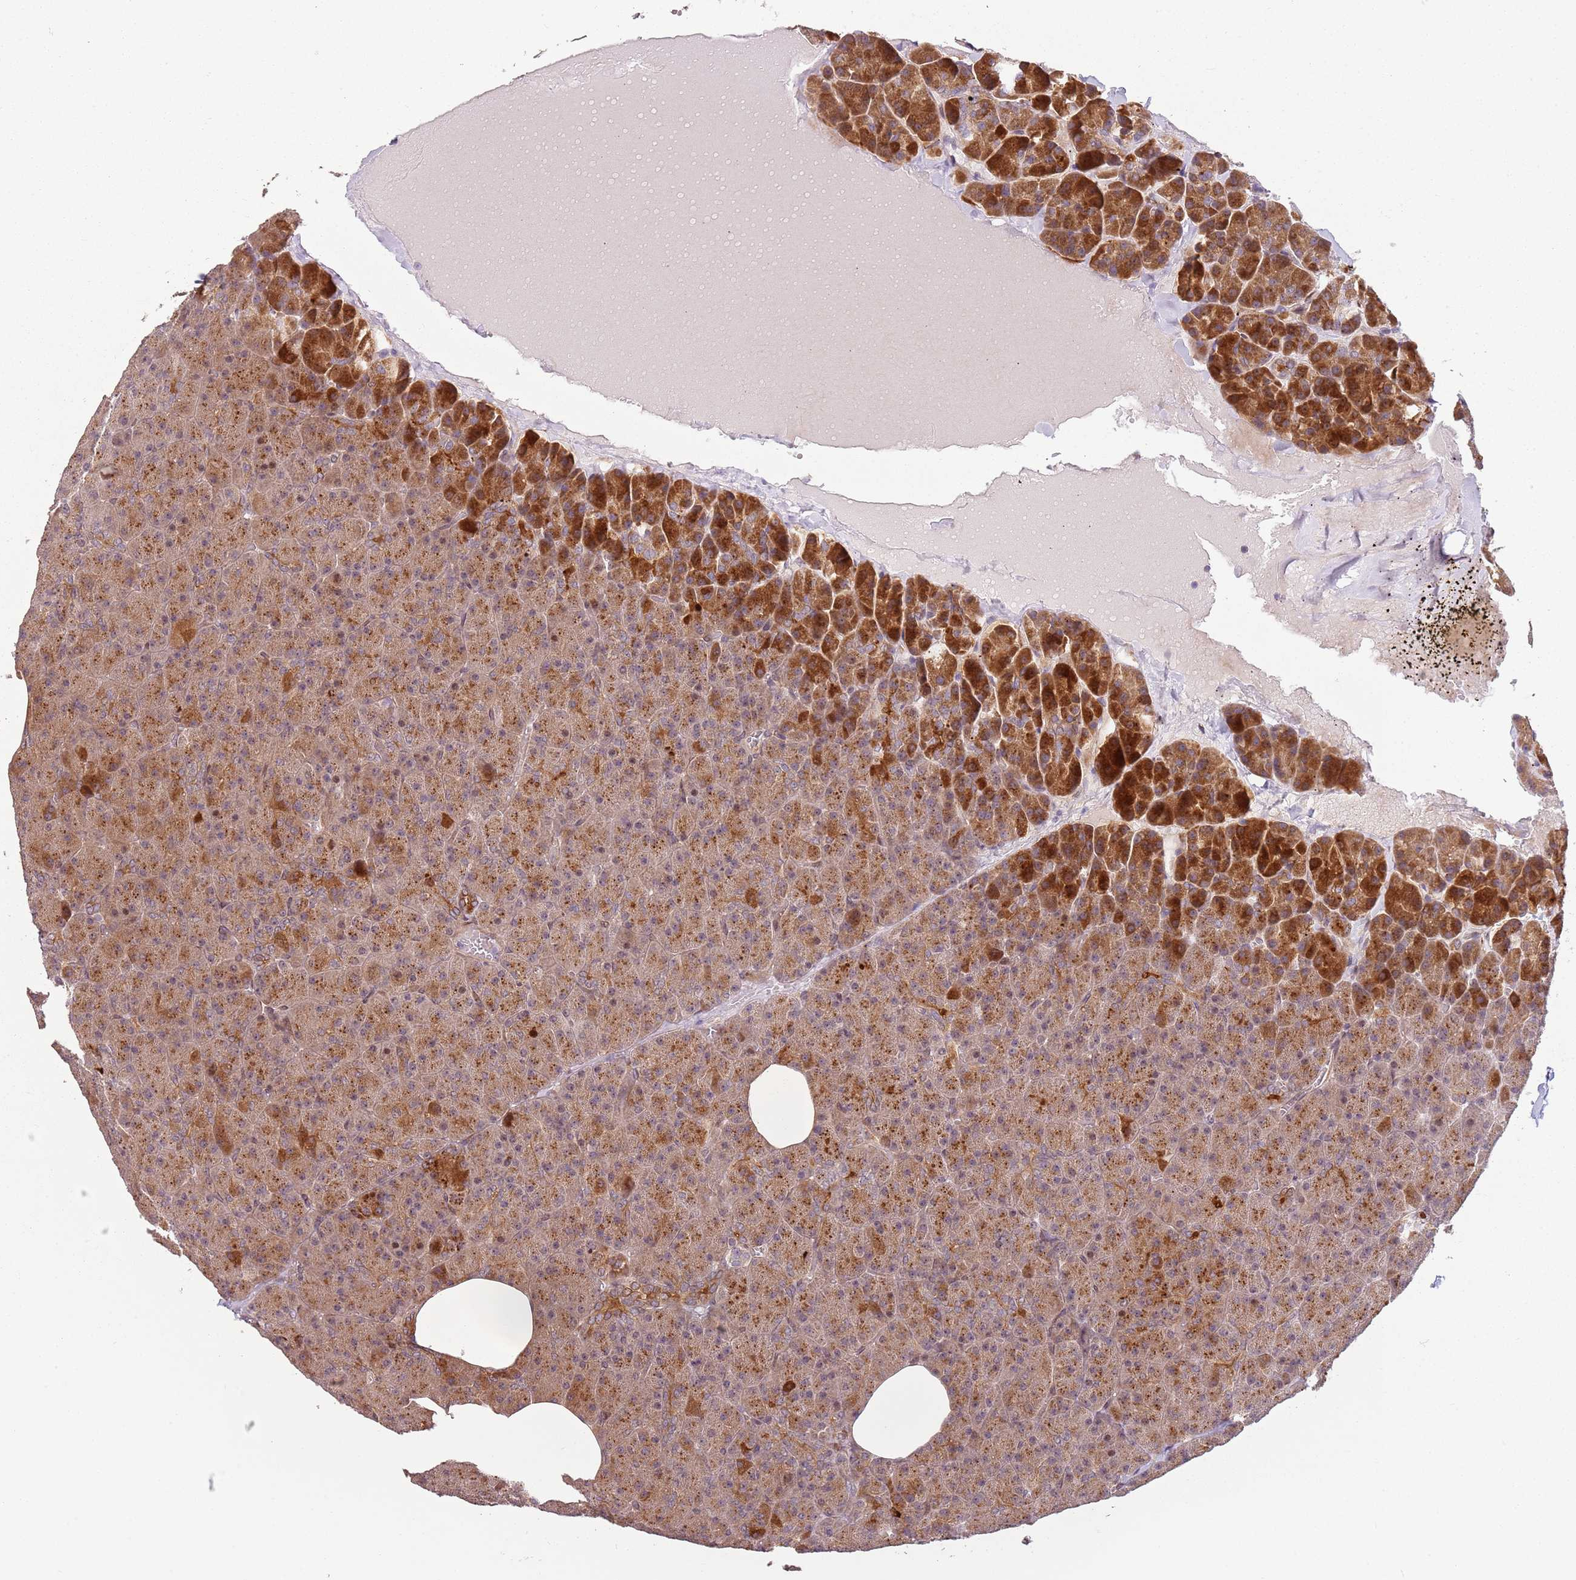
{"staining": {"intensity": "moderate", "quantity": ">75%", "location": "cytoplasmic/membranous"}, "tissue": "pancreas", "cell_type": "Exocrine glandular cells", "image_type": "normal", "snomed": [{"axis": "morphology", "description": "Normal tissue, NOS"}, {"axis": "morphology", "description": "Carcinoid, malignant, NOS"}, {"axis": "topography", "description": "Pancreas"}], "caption": "Immunohistochemical staining of benign human pancreas shows moderate cytoplasmic/membranous protein positivity in approximately >75% of exocrine glandular cells. The protein of interest is stained brown, and the nuclei are stained in blue (DAB (3,3'-diaminobenzidine) IHC with brightfield microscopy, high magnification).", "gene": "CHURC1", "patient": {"sex": "female", "age": 35}}